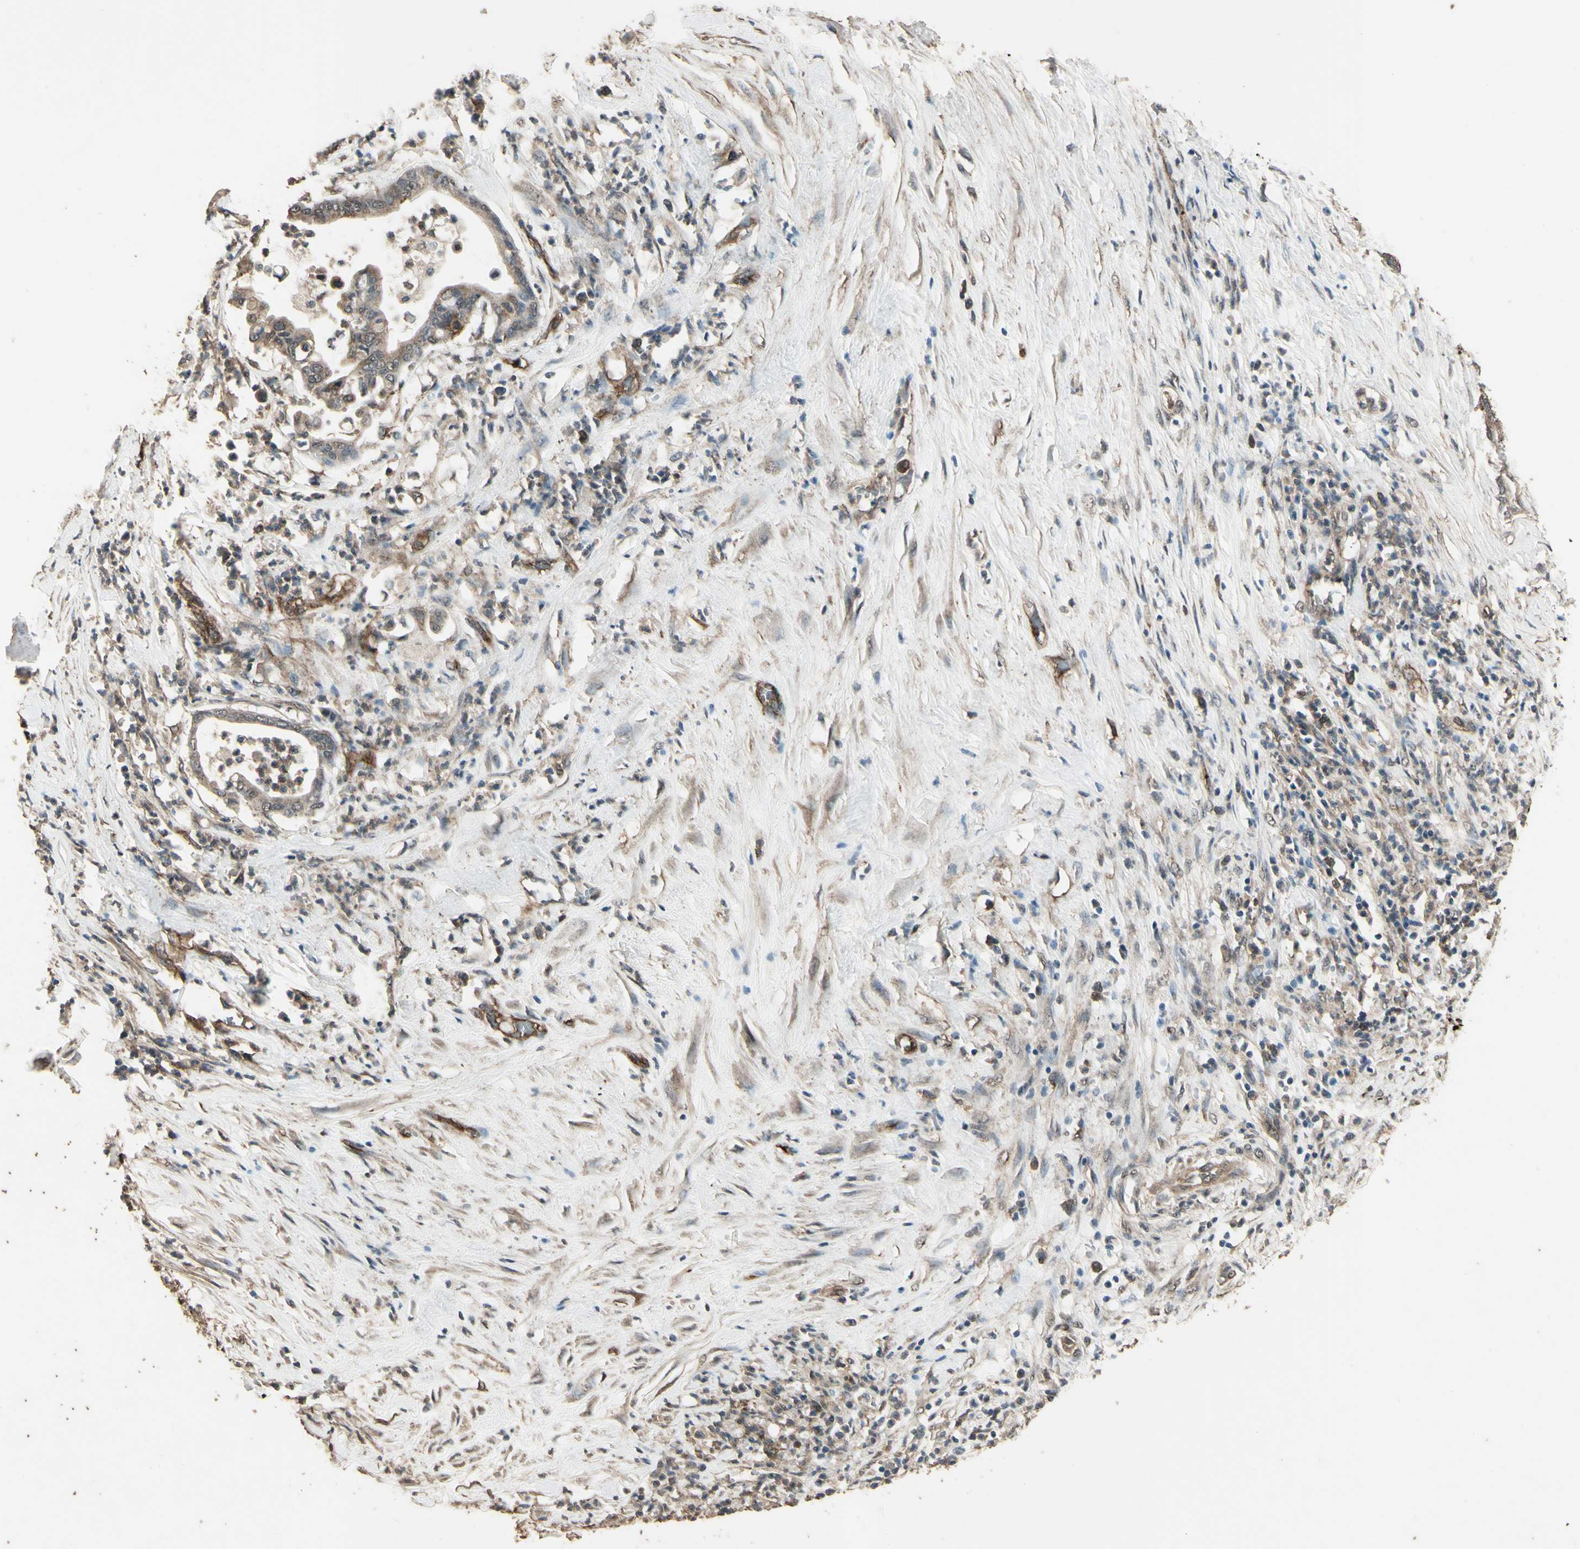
{"staining": {"intensity": "weak", "quantity": ">75%", "location": "cytoplasmic/membranous"}, "tissue": "pancreatic cancer", "cell_type": "Tumor cells", "image_type": "cancer", "snomed": [{"axis": "morphology", "description": "Adenocarcinoma, NOS"}, {"axis": "topography", "description": "Pancreas"}], "caption": "The histopathology image exhibits a brown stain indicating the presence of a protein in the cytoplasmic/membranous of tumor cells in adenocarcinoma (pancreatic). The staining was performed using DAB to visualize the protein expression in brown, while the nuclei were stained in blue with hematoxylin (Magnification: 20x).", "gene": "TSPO", "patient": {"sex": "male", "age": 41}}